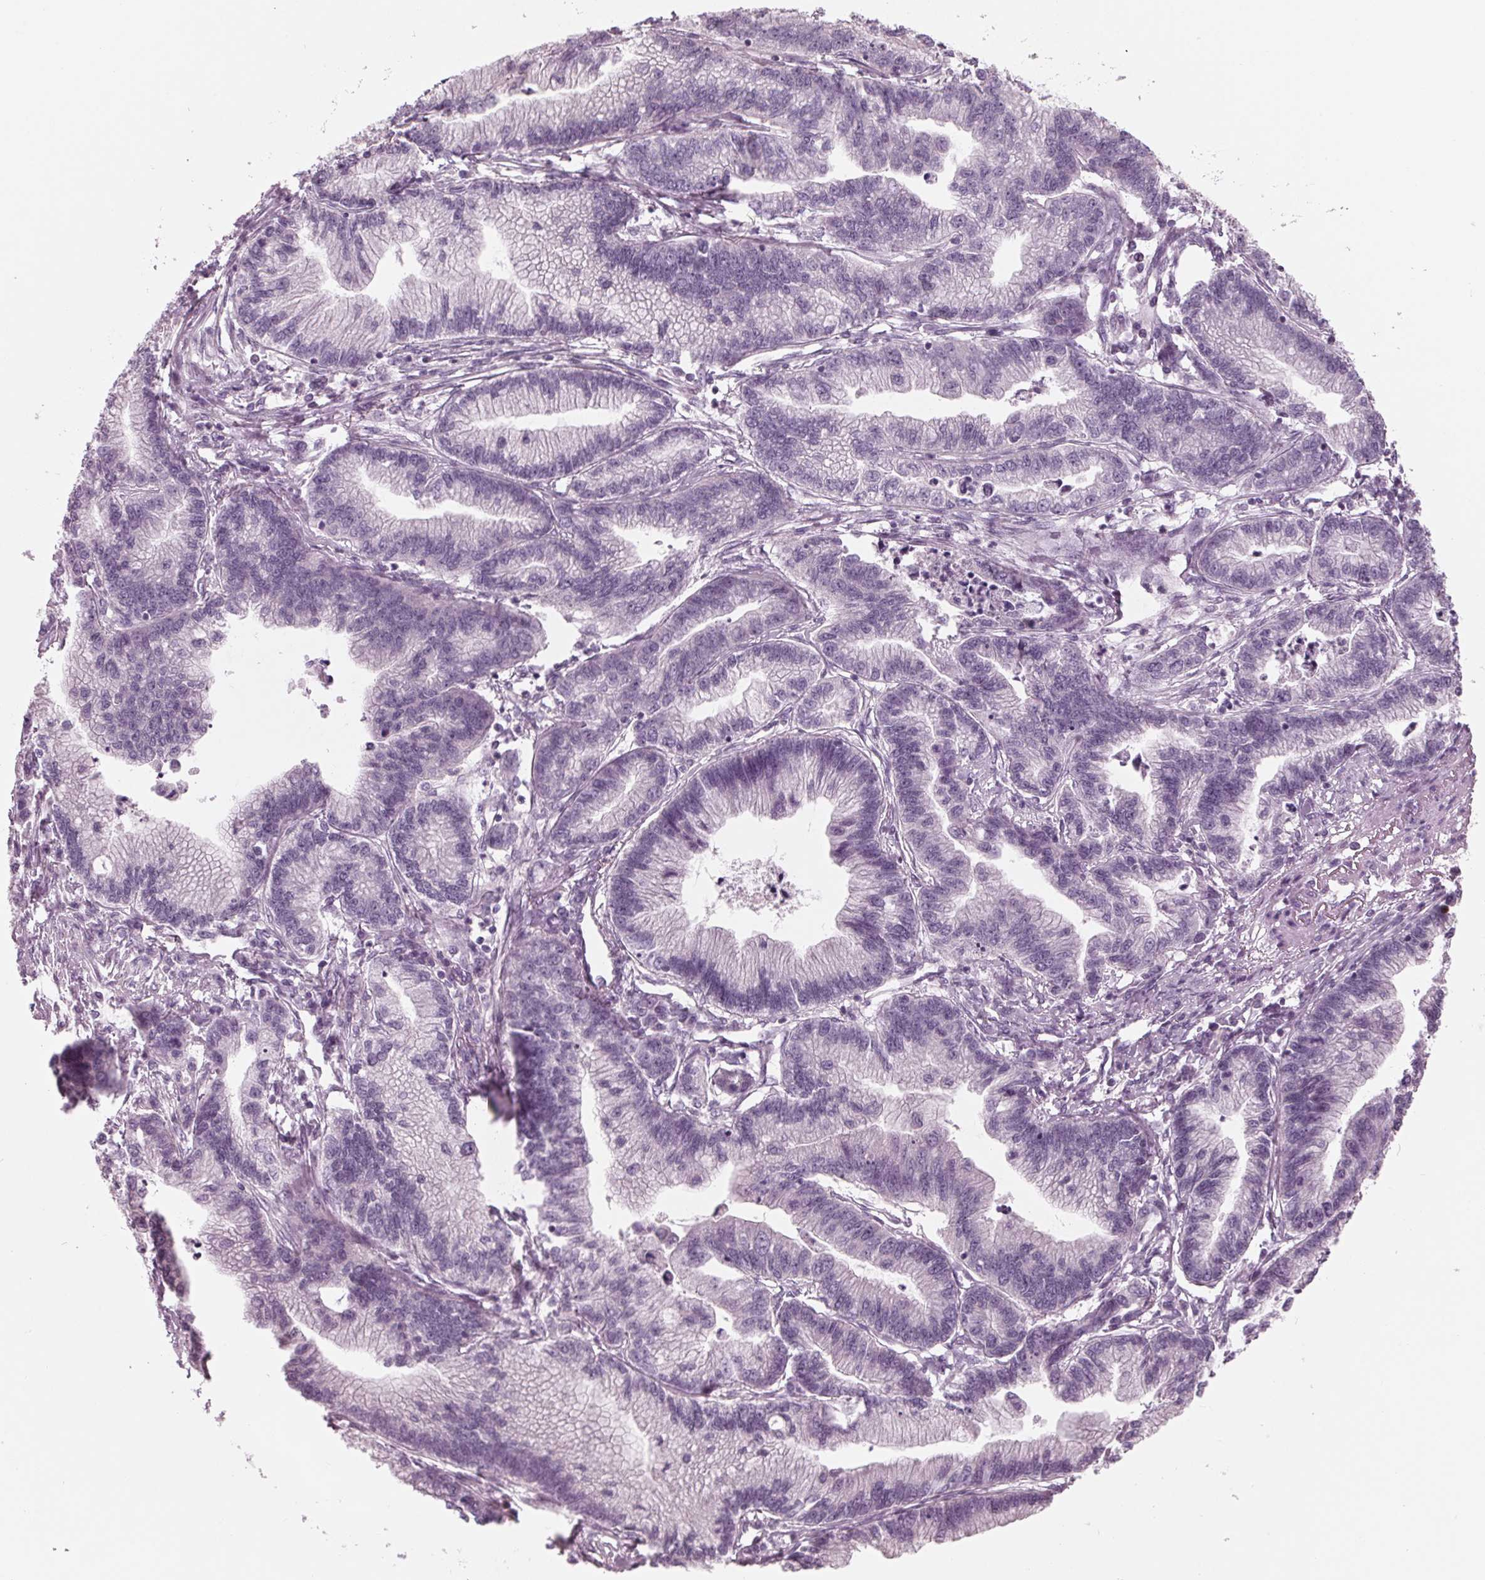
{"staining": {"intensity": "negative", "quantity": "none", "location": "none"}, "tissue": "stomach cancer", "cell_type": "Tumor cells", "image_type": "cancer", "snomed": [{"axis": "morphology", "description": "Adenocarcinoma, NOS"}, {"axis": "topography", "description": "Stomach"}], "caption": "This micrograph is of adenocarcinoma (stomach) stained with IHC to label a protein in brown with the nuclei are counter-stained blue. There is no expression in tumor cells.", "gene": "TNNC2", "patient": {"sex": "male", "age": 83}}